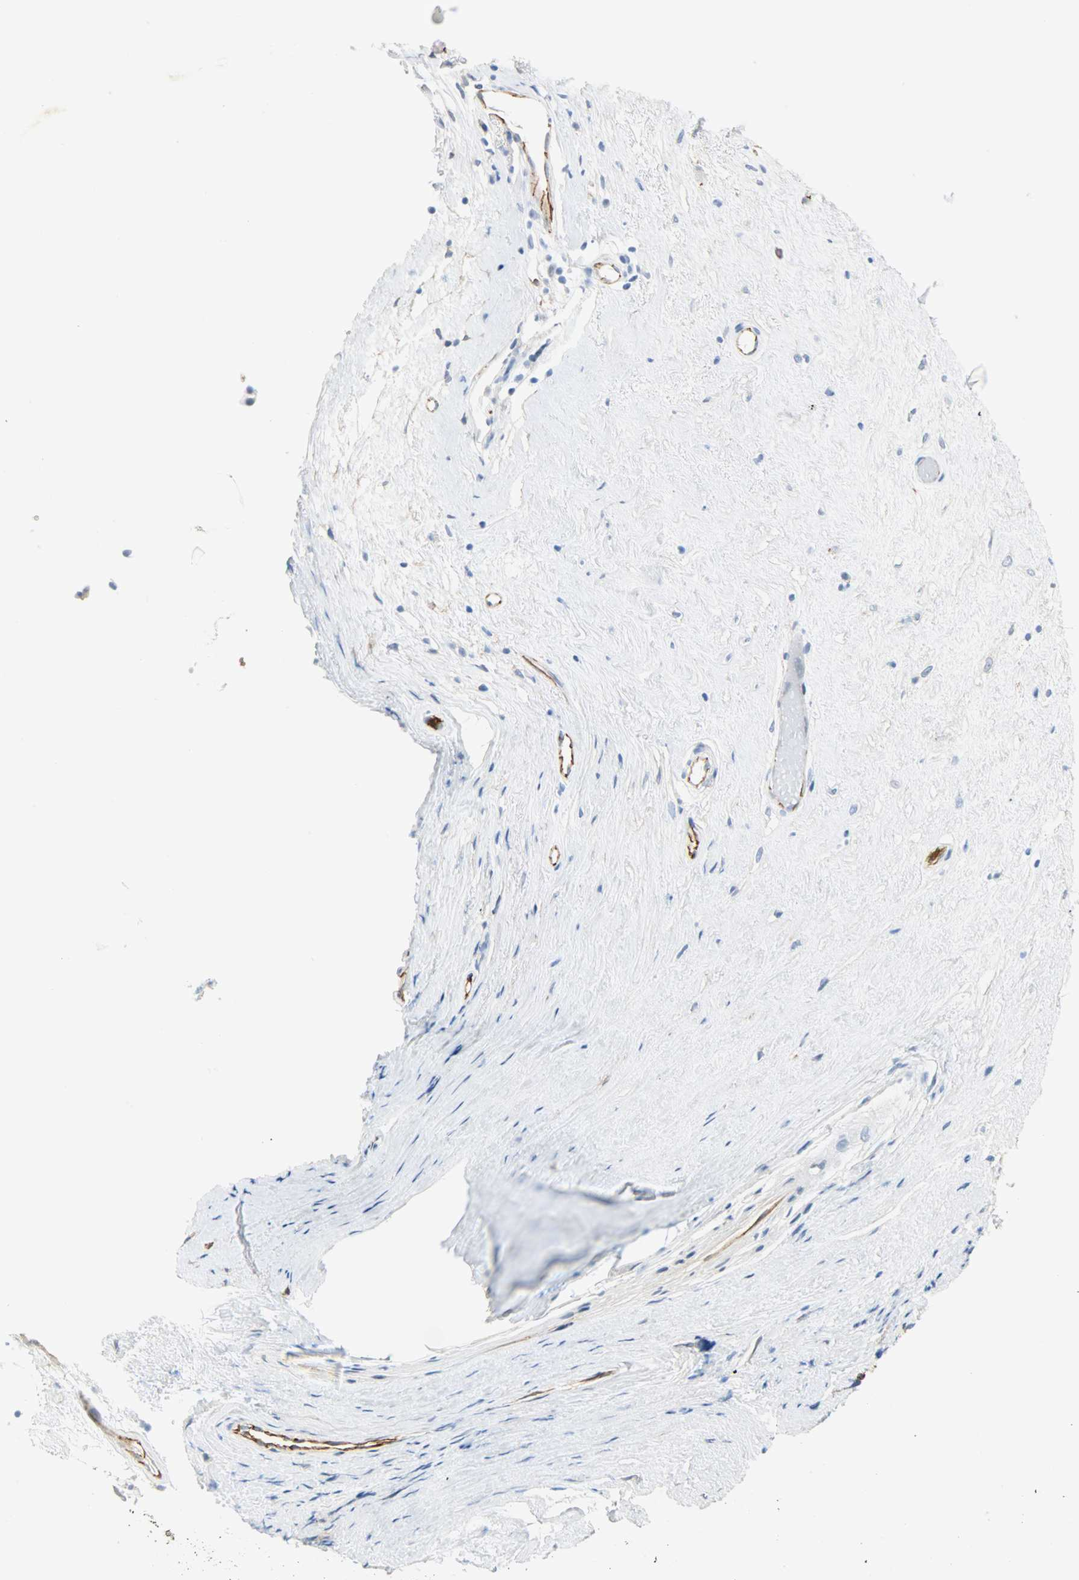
{"staining": {"intensity": "weak", "quantity": "25%-75%", "location": "cytoplasmic/membranous"}, "tissue": "nasopharynx", "cell_type": "Respiratory epithelial cells", "image_type": "normal", "snomed": [{"axis": "morphology", "description": "Normal tissue, NOS"}, {"axis": "morphology", "description": "Inflammation, NOS"}, {"axis": "topography", "description": "Nasopharynx"}], "caption": "The histopathology image exhibits staining of benign nasopharynx, revealing weak cytoplasmic/membranous protein staining (brown color) within respiratory epithelial cells. (IHC, brightfield microscopy, high magnification).", "gene": "VPS9D1", "patient": {"sex": "male", "age": 48}}